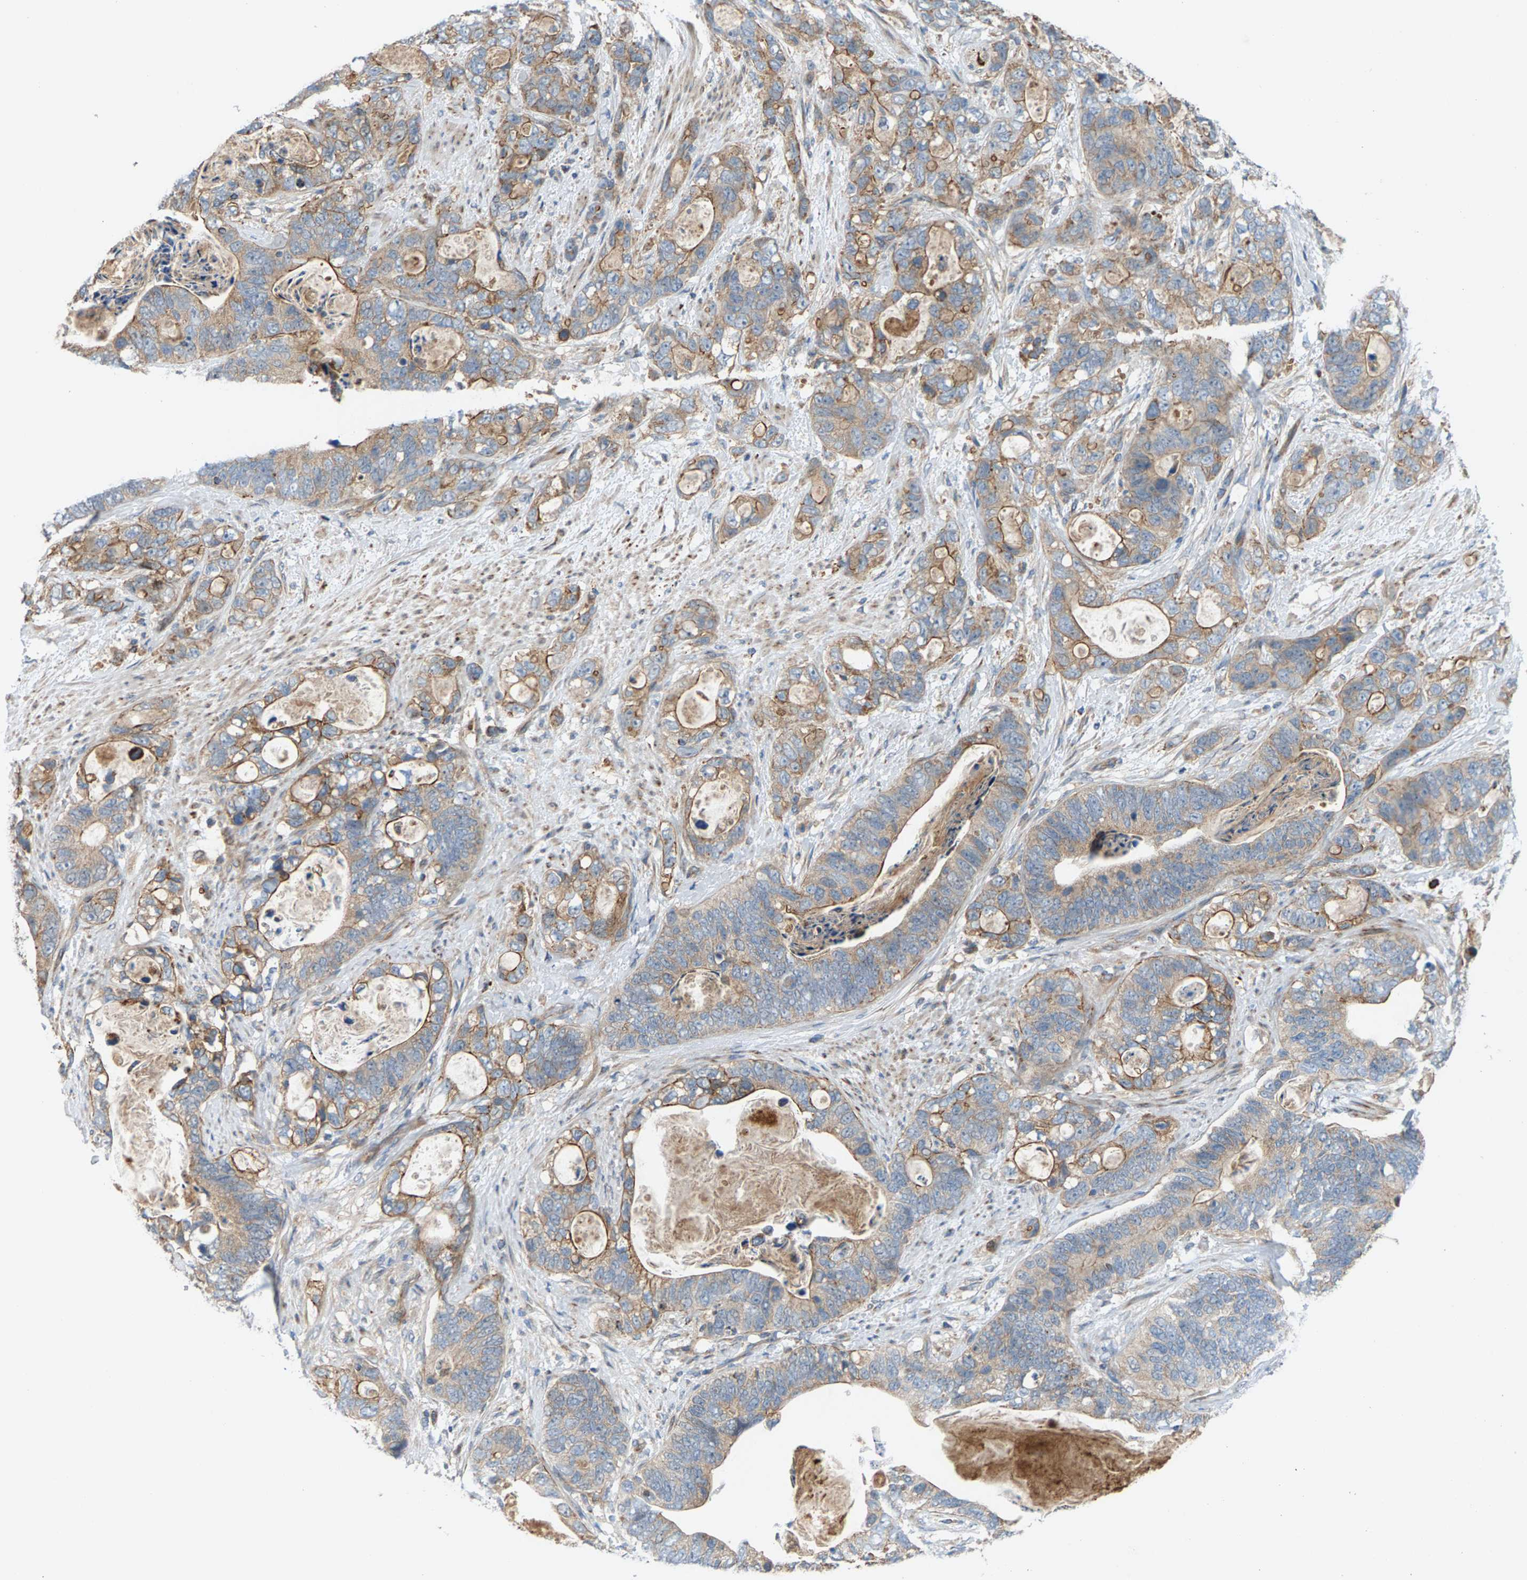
{"staining": {"intensity": "weak", "quantity": ">75%", "location": "cytoplasmic/membranous"}, "tissue": "stomach cancer", "cell_type": "Tumor cells", "image_type": "cancer", "snomed": [{"axis": "morphology", "description": "Normal tissue, NOS"}, {"axis": "morphology", "description": "Adenocarcinoma, NOS"}, {"axis": "topography", "description": "Stomach"}], "caption": "Weak cytoplasmic/membranous expression is identified in approximately >75% of tumor cells in stomach cancer (adenocarcinoma).", "gene": "PDCL", "patient": {"sex": "female", "age": 89}}